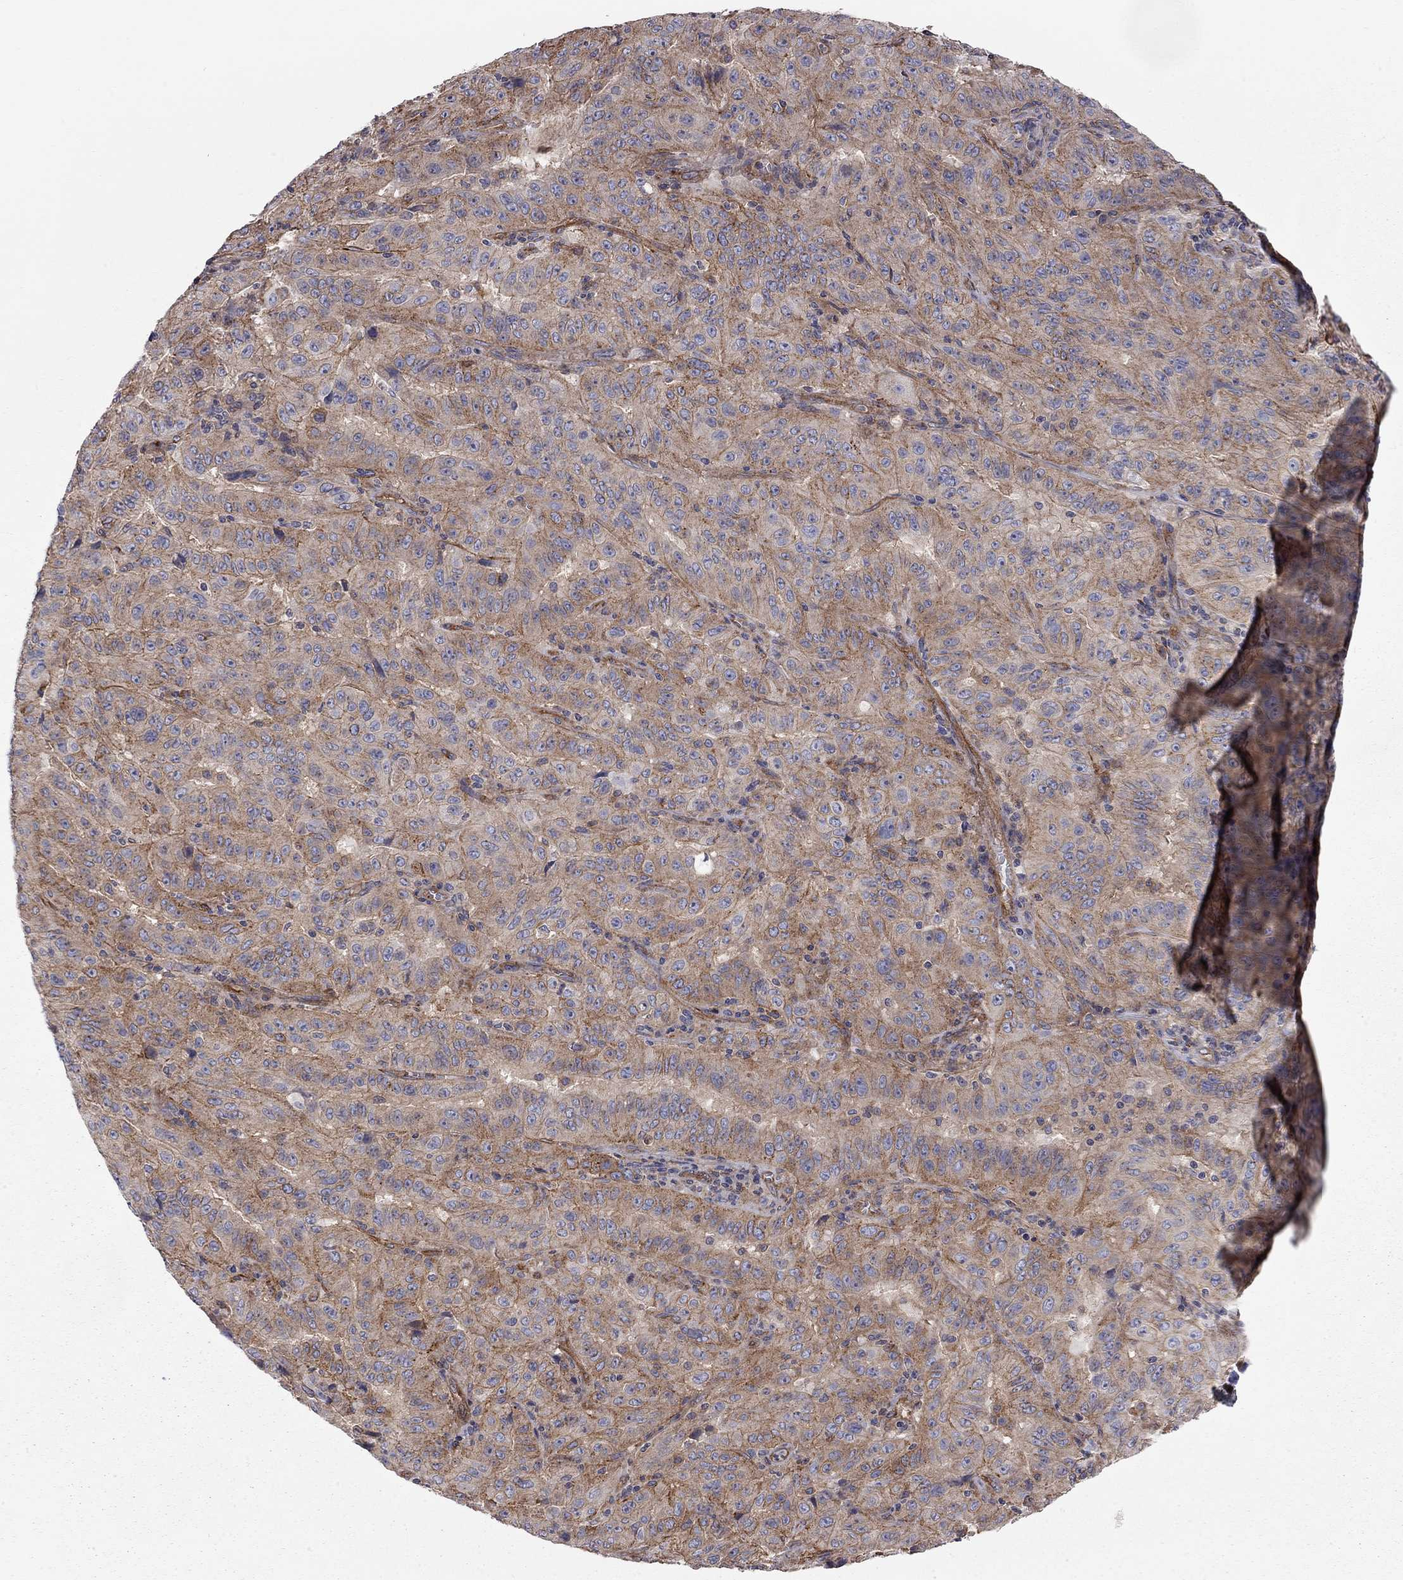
{"staining": {"intensity": "strong", "quantity": "<25%", "location": "cytoplasmic/membranous"}, "tissue": "pancreatic cancer", "cell_type": "Tumor cells", "image_type": "cancer", "snomed": [{"axis": "morphology", "description": "Adenocarcinoma, NOS"}, {"axis": "topography", "description": "Pancreas"}], "caption": "A brown stain labels strong cytoplasmic/membranous staining of a protein in human pancreatic adenocarcinoma tumor cells.", "gene": "RASEF", "patient": {"sex": "male", "age": 63}}